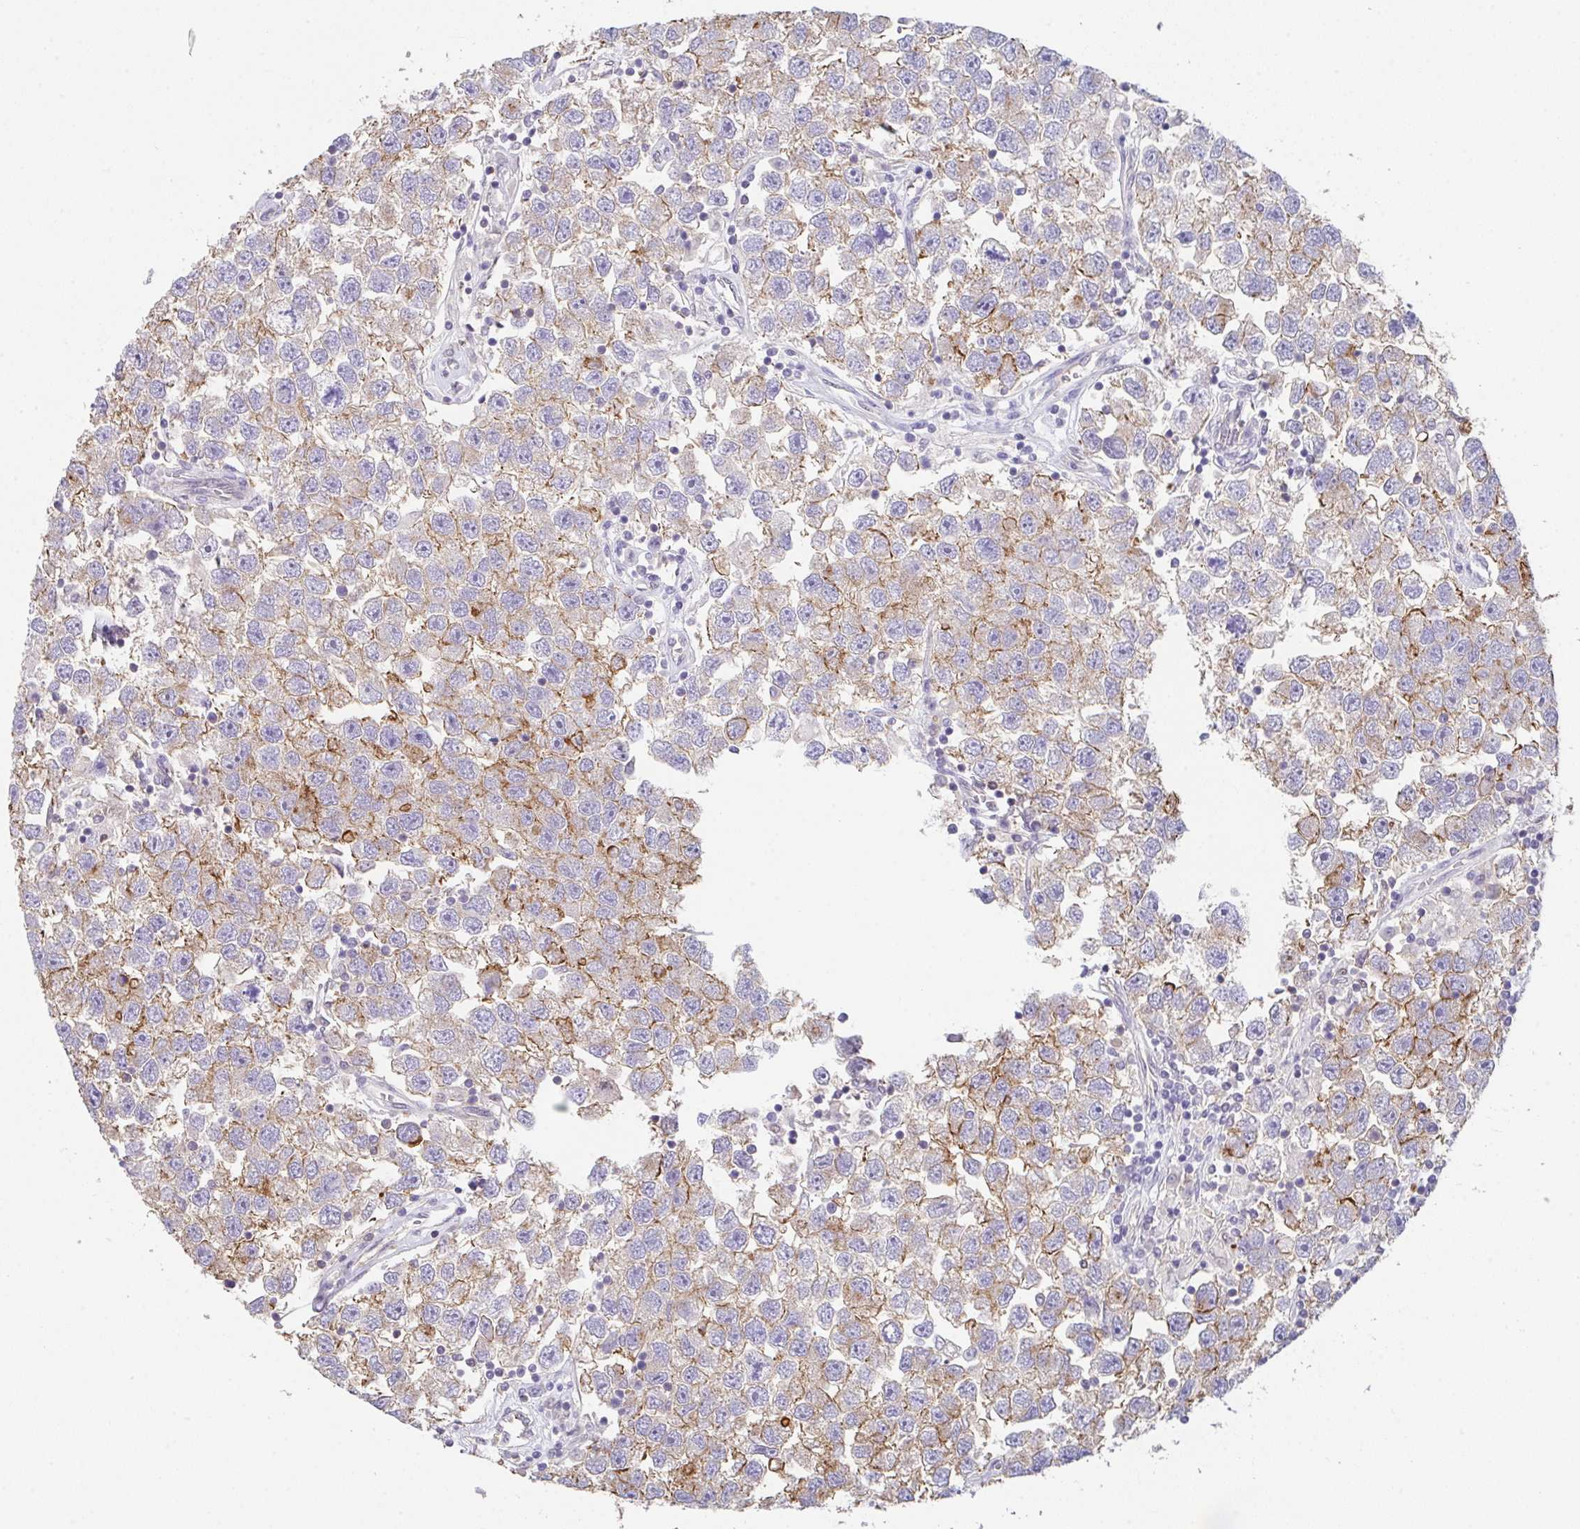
{"staining": {"intensity": "moderate", "quantity": "25%-75%", "location": "cytoplasmic/membranous"}, "tissue": "testis cancer", "cell_type": "Tumor cells", "image_type": "cancer", "snomed": [{"axis": "morphology", "description": "Seminoma, NOS"}, {"axis": "topography", "description": "Testis"}], "caption": "Testis cancer (seminoma) stained with immunohistochemistry shows moderate cytoplasmic/membranous staining in about 25%-75% of tumor cells.", "gene": "DBN1", "patient": {"sex": "male", "age": 26}}